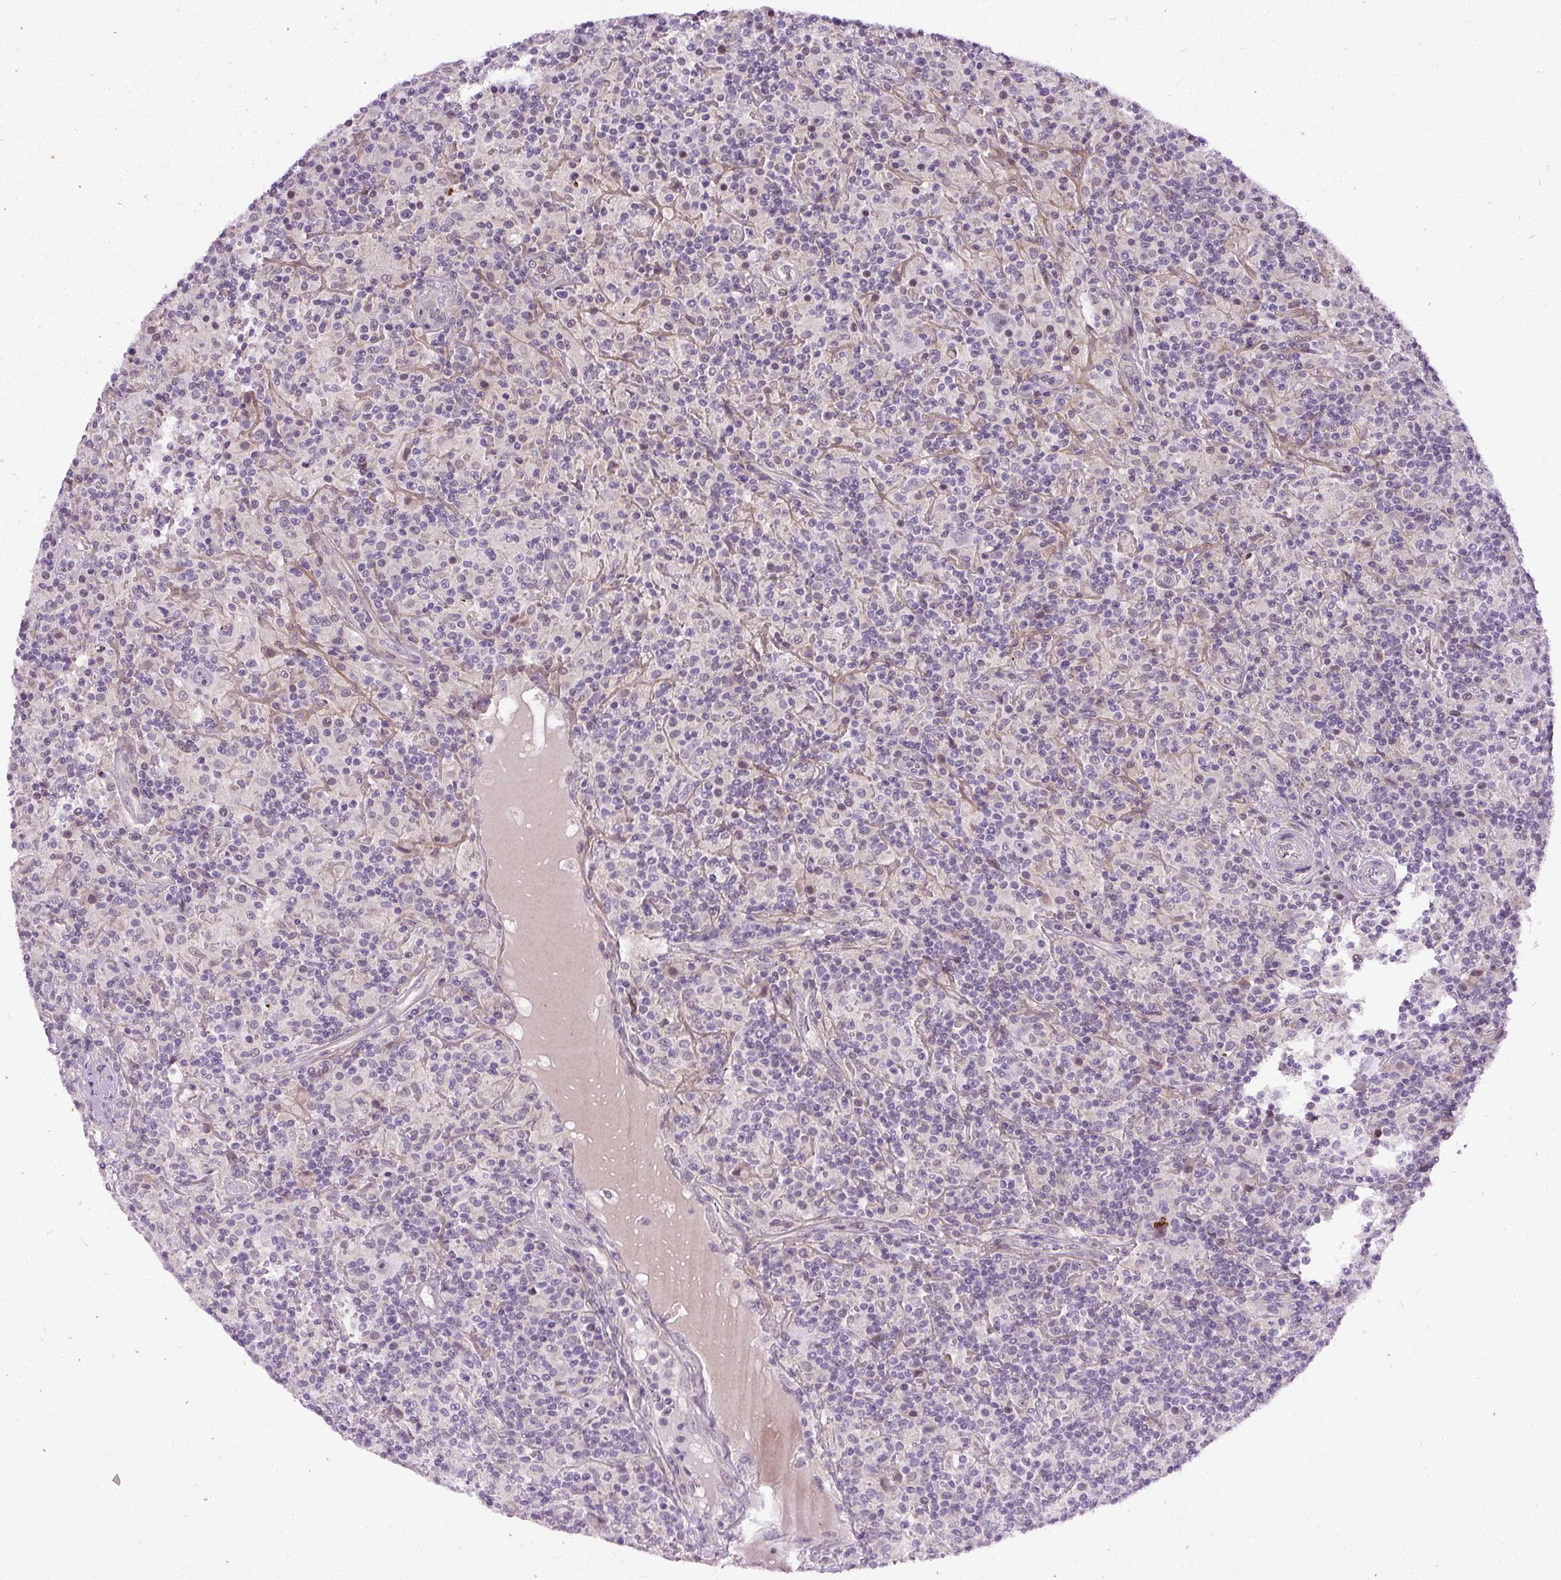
{"staining": {"intensity": "negative", "quantity": "none", "location": "none"}, "tissue": "lymphoma", "cell_type": "Tumor cells", "image_type": "cancer", "snomed": [{"axis": "morphology", "description": "Hodgkin's disease, NOS"}, {"axis": "topography", "description": "Lymph node"}], "caption": "An IHC histopathology image of Hodgkin's disease is shown. There is no staining in tumor cells of Hodgkin's disease.", "gene": "FAM117B", "patient": {"sex": "male", "age": 70}}